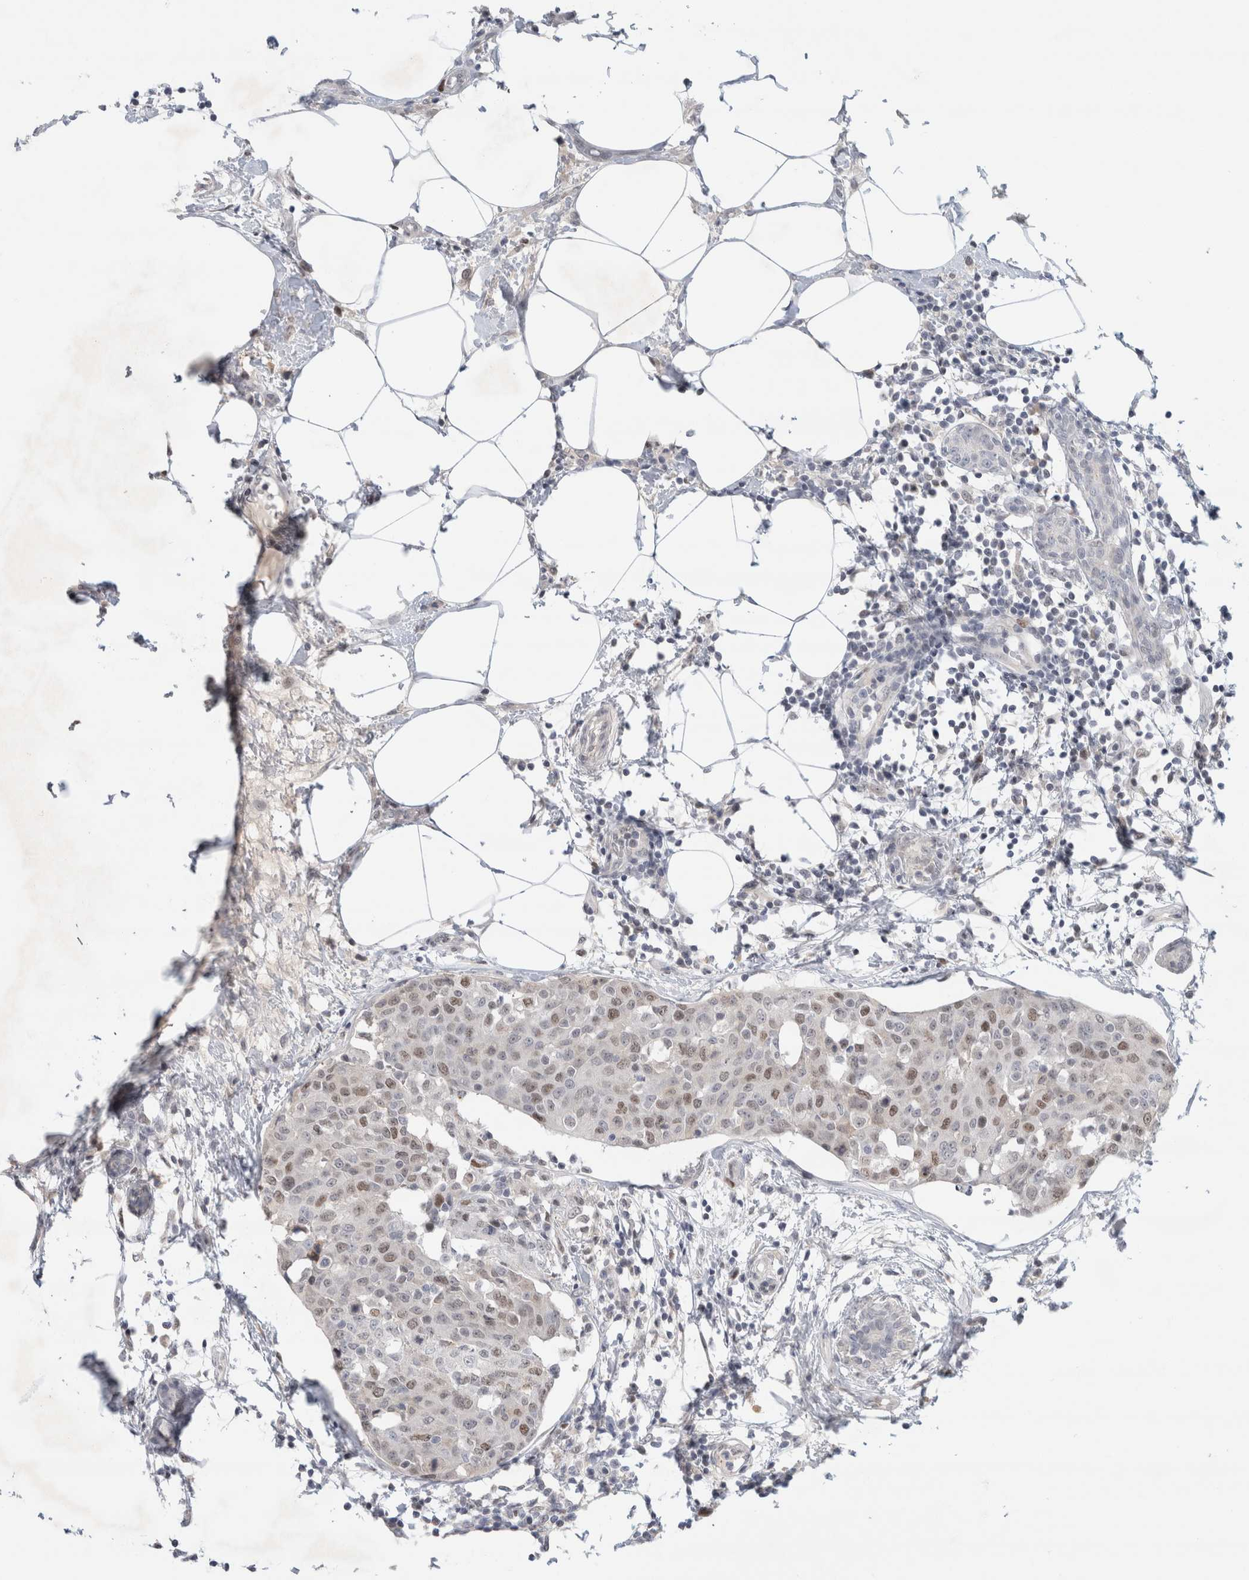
{"staining": {"intensity": "weak", "quantity": "25%-75%", "location": "nuclear"}, "tissue": "breast cancer", "cell_type": "Tumor cells", "image_type": "cancer", "snomed": [{"axis": "morphology", "description": "Normal tissue, NOS"}, {"axis": "morphology", "description": "Duct carcinoma"}, {"axis": "topography", "description": "Breast"}], "caption": "Immunohistochemical staining of breast cancer (invasive ductal carcinoma) displays low levels of weak nuclear protein positivity in about 25%-75% of tumor cells. Using DAB (3,3'-diaminobenzidine) (brown) and hematoxylin (blue) stains, captured at high magnification using brightfield microscopy.", "gene": "KNL1", "patient": {"sex": "female", "age": 37}}